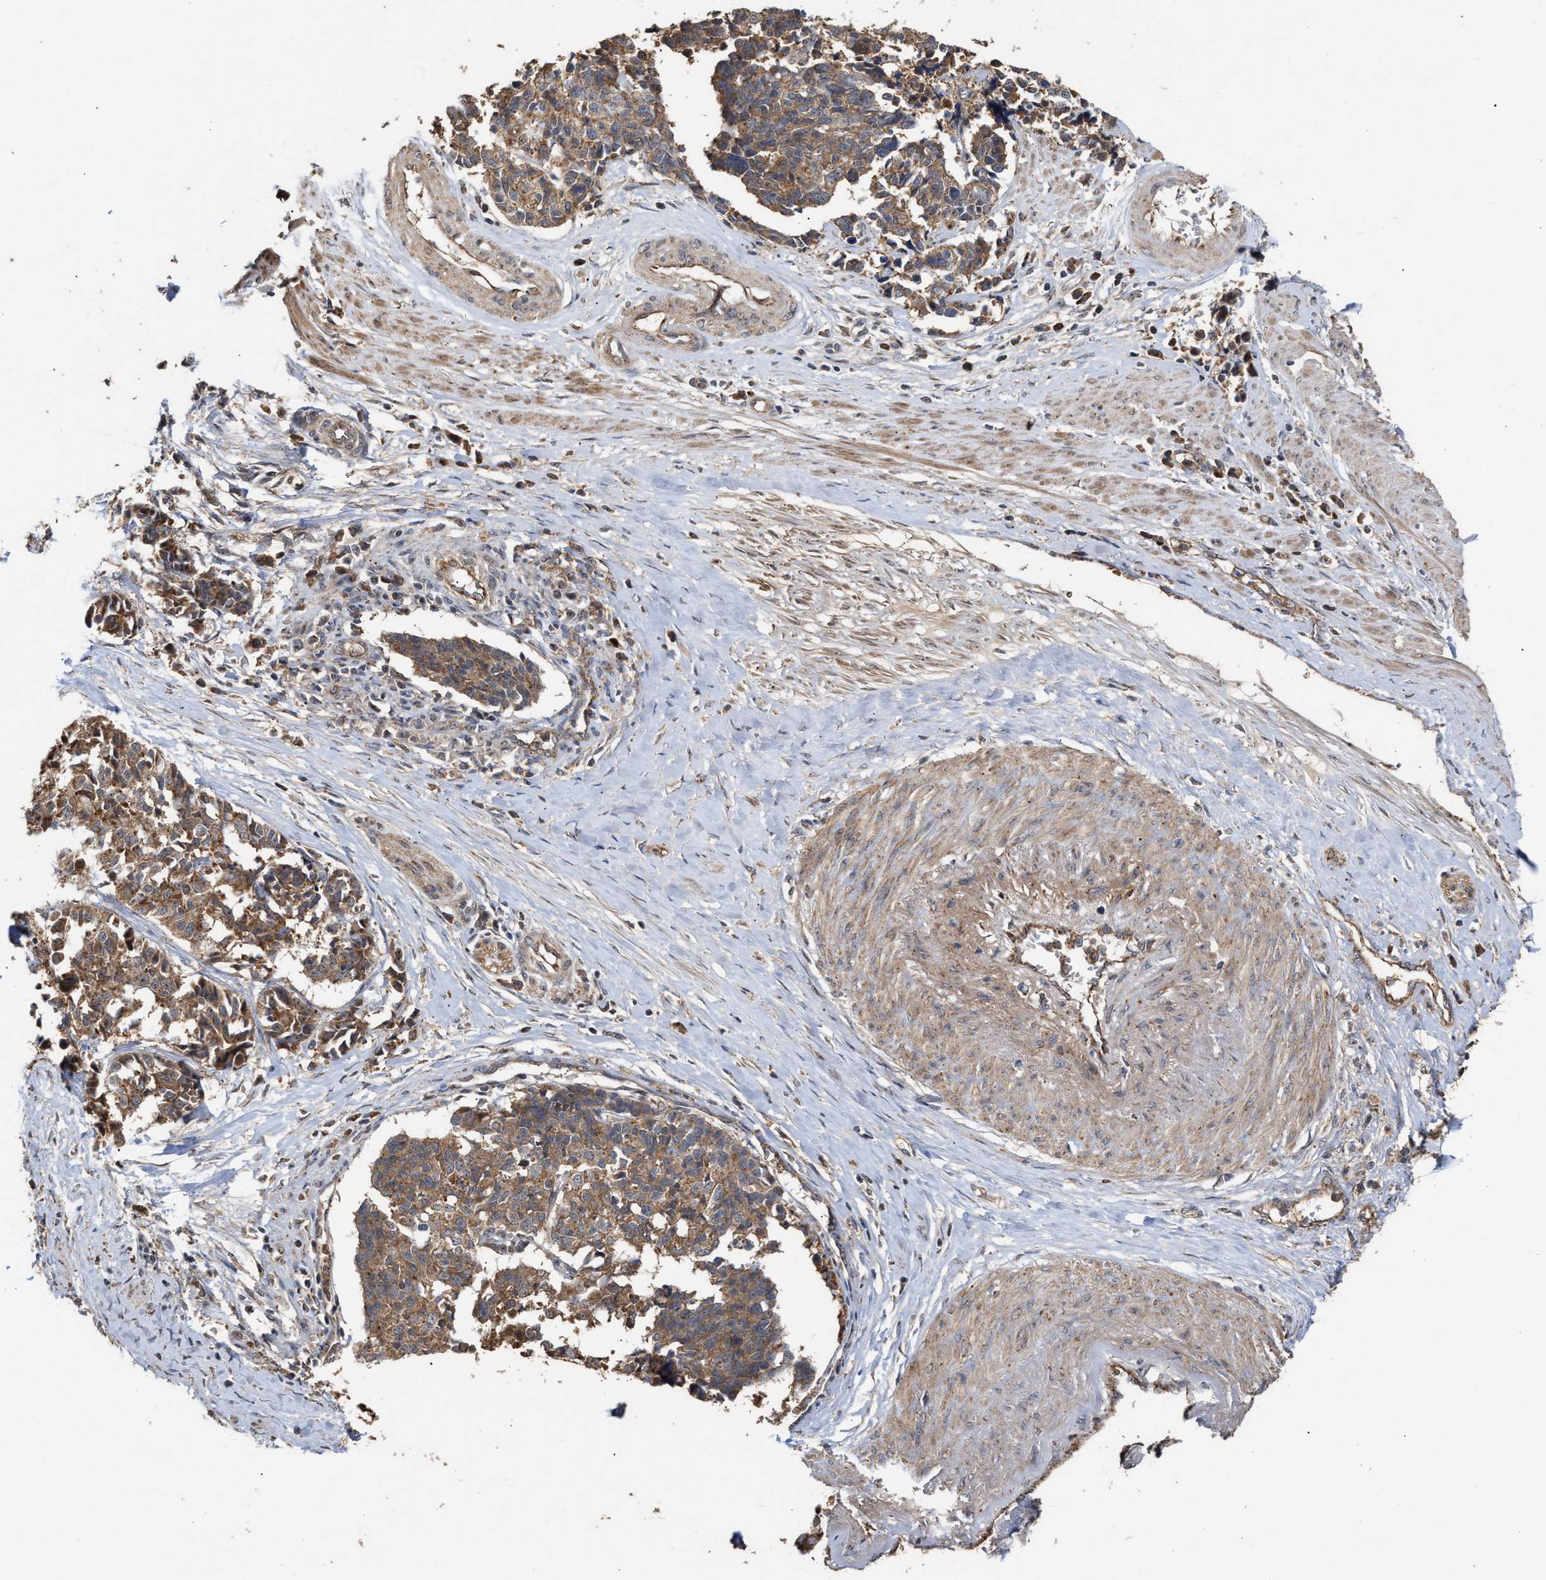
{"staining": {"intensity": "moderate", "quantity": ">75%", "location": "cytoplasmic/membranous"}, "tissue": "cervical cancer", "cell_type": "Tumor cells", "image_type": "cancer", "snomed": [{"axis": "morphology", "description": "Normal tissue, NOS"}, {"axis": "morphology", "description": "Squamous cell carcinoma, NOS"}, {"axis": "topography", "description": "Cervix"}], "caption": "Moderate cytoplasmic/membranous expression for a protein is appreciated in about >75% of tumor cells of cervical squamous cell carcinoma using immunohistochemistry.", "gene": "EXOSC2", "patient": {"sex": "female", "age": 35}}